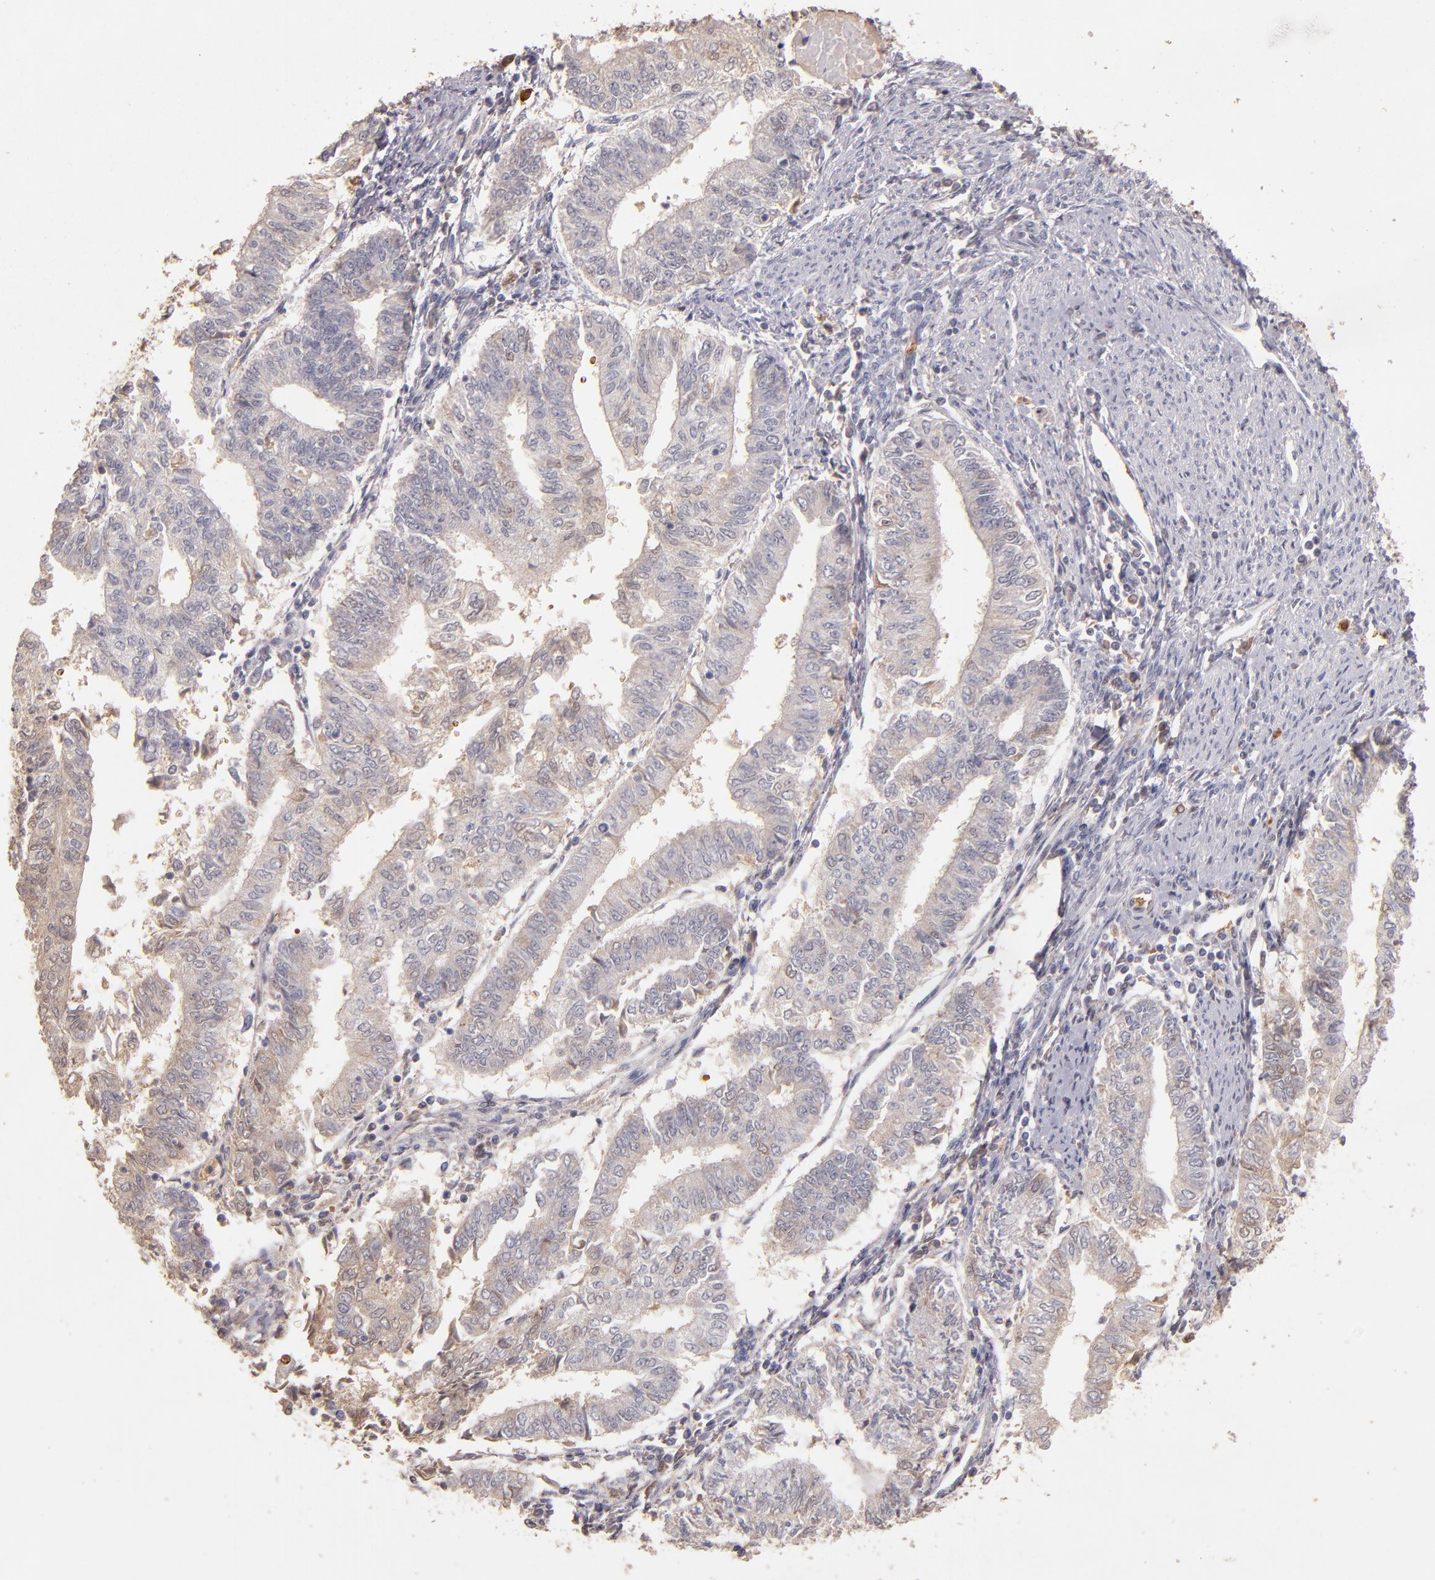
{"staining": {"intensity": "weak", "quantity": ">75%", "location": "cytoplasmic/membranous"}, "tissue": "endometrial cancer", "cell_type": "Tumor cells", "image_type": "cancer", "snomed": [{"axis": "morphology", "description": "Adenocarcinoma, NOS"}, {"axis": "topography", "description": "Endometrium"}], "caption": "Immunohistochemistry (IHC) (DAB) staining of human adenocarcinoma (endometrial) demonstrates weak cytoplasmic/membranous protein expression in about >75% of tumor cells.", "gene": "SERPINC1", "patient": {"sex": "female", "age": 66}}